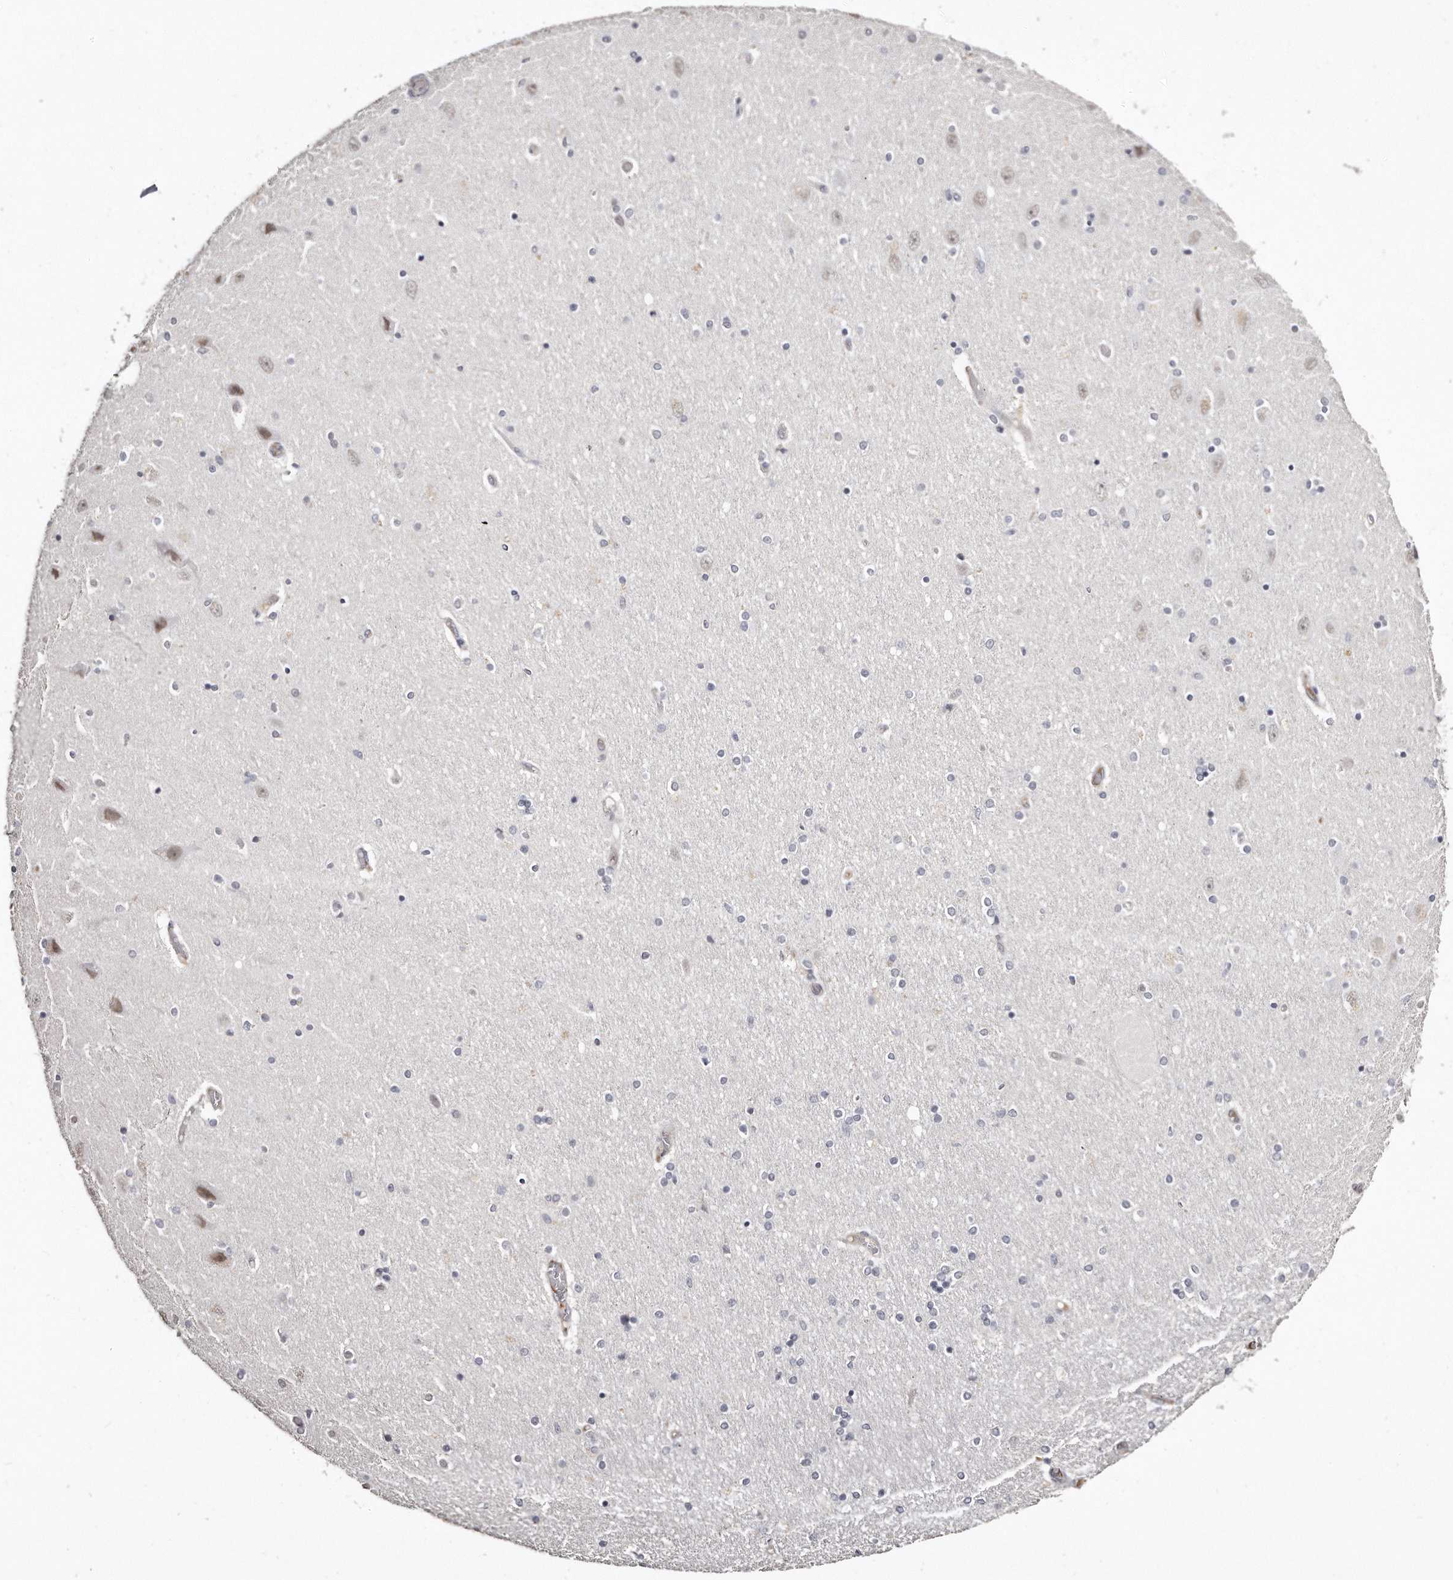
{"staining": {"intensity": "negative", "quantity": "none", "location": "none"}, "tissue": "hippocampus", "cell_type": "Glial cells", "image_type": "normal", "snomed": [{"axis": "morphology", "description": "Normal tissue, NOS"}, {"axis": "topography", "description": "Hippocampus"}], "caption": "Histopathology image shows no significant protein positivity in glial cells of unremarkable hippocampus.", "gene": "ZYG11A", "patient": {"sex": "female", "age": 54}}